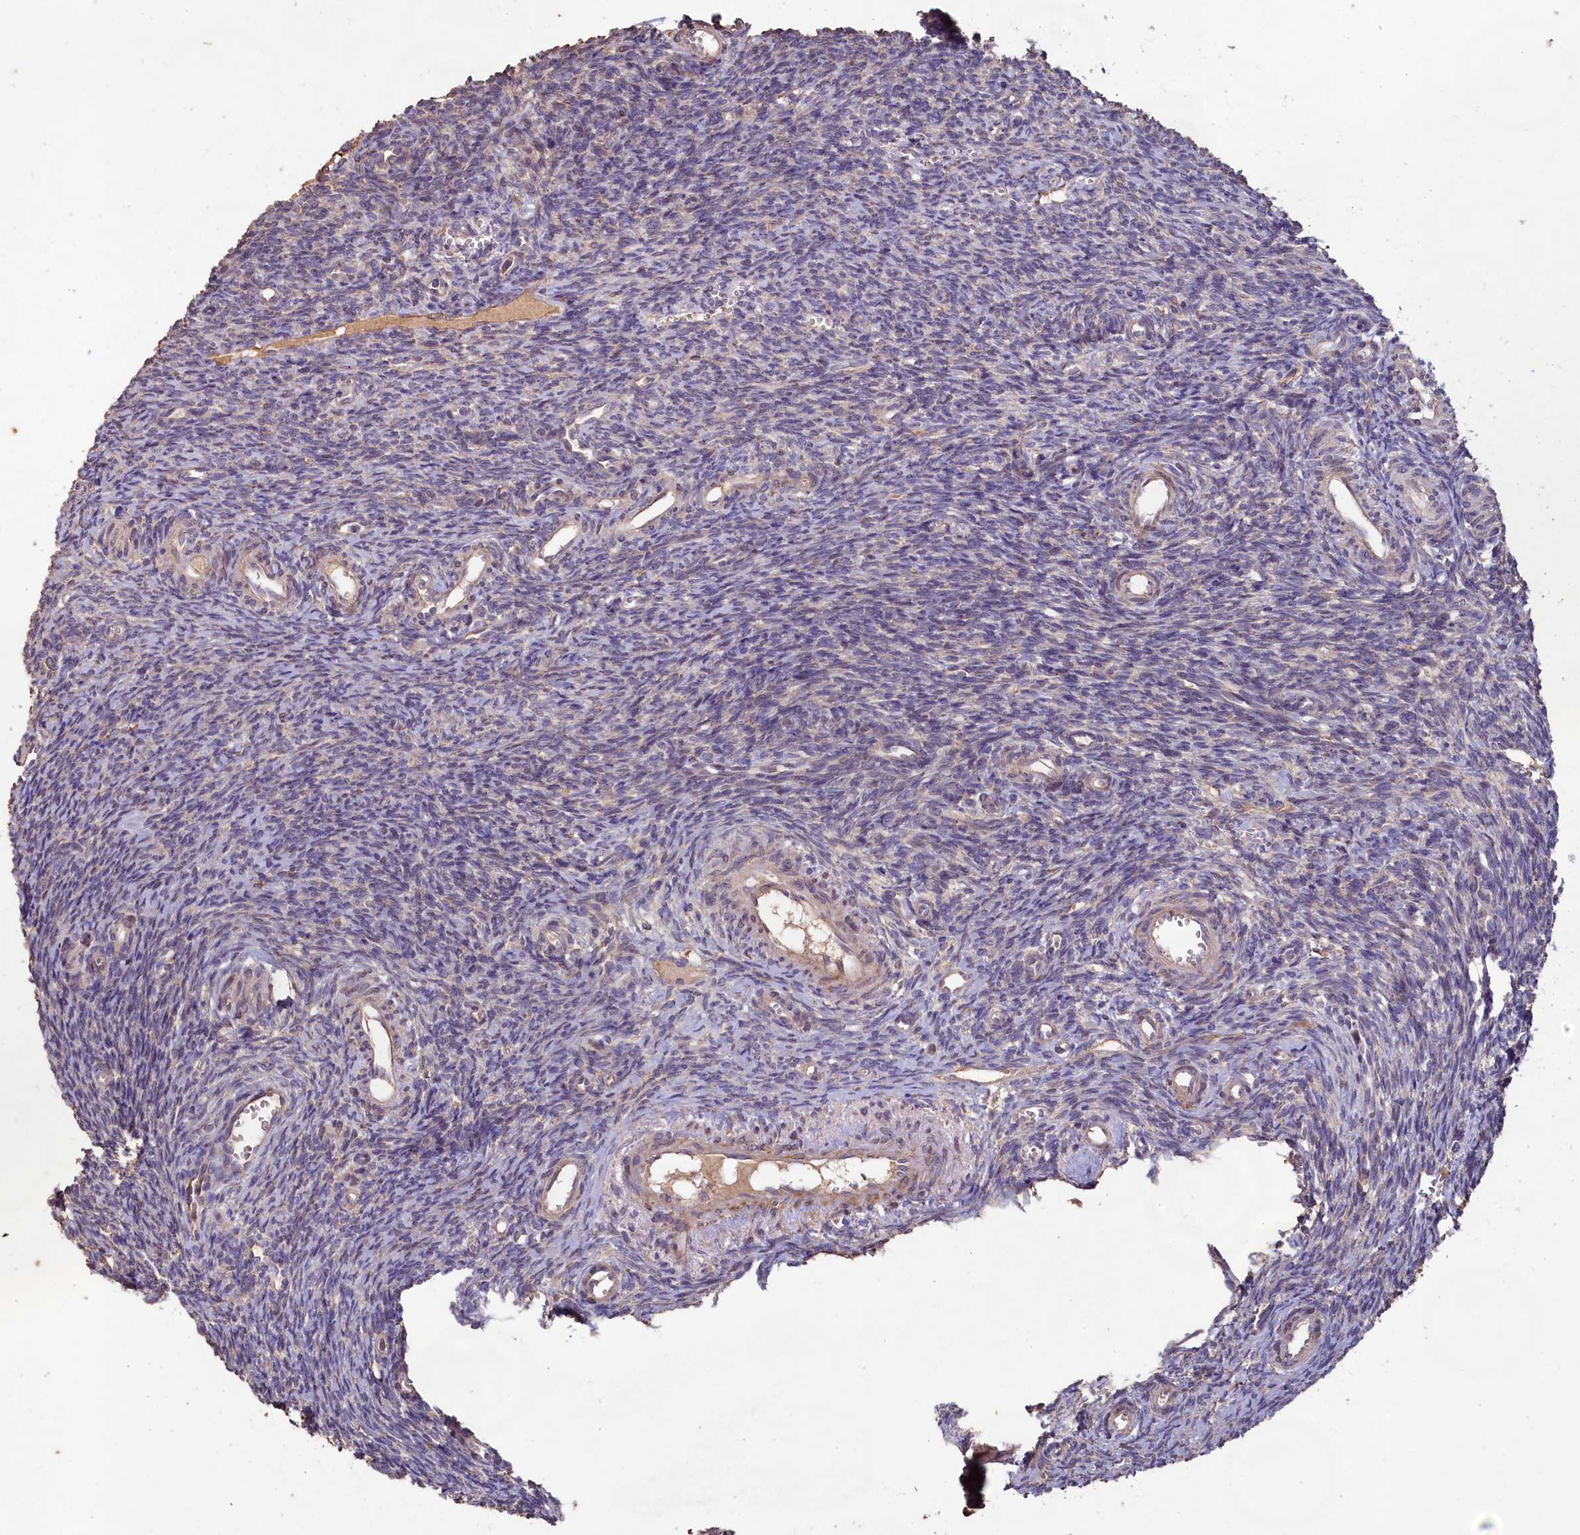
{"staining": {"intensity": "negative", "quantity": "none", "location": "none"}, "tissue": "ovary", "cell_type": "Ovarian stroma cells", "image_type": "normal", "snomed": [{"axis": "morphology", "description": "Normal tissue, NOS"}, {"axis": "topography", "description": "Ovary"}], "caption": "Immunohistochemistry (IHC) micrograph of benign ovary stained for a protein (brown), which demonstrates no positivity in ovarian stroma cells. (DAB (3,3'-diaminobenzidine) immunohistochemistry (IHC) with hematoxylin counter stain).", "gene": "FUNDC1", "patient": {"sex": "female", "age": 39}}